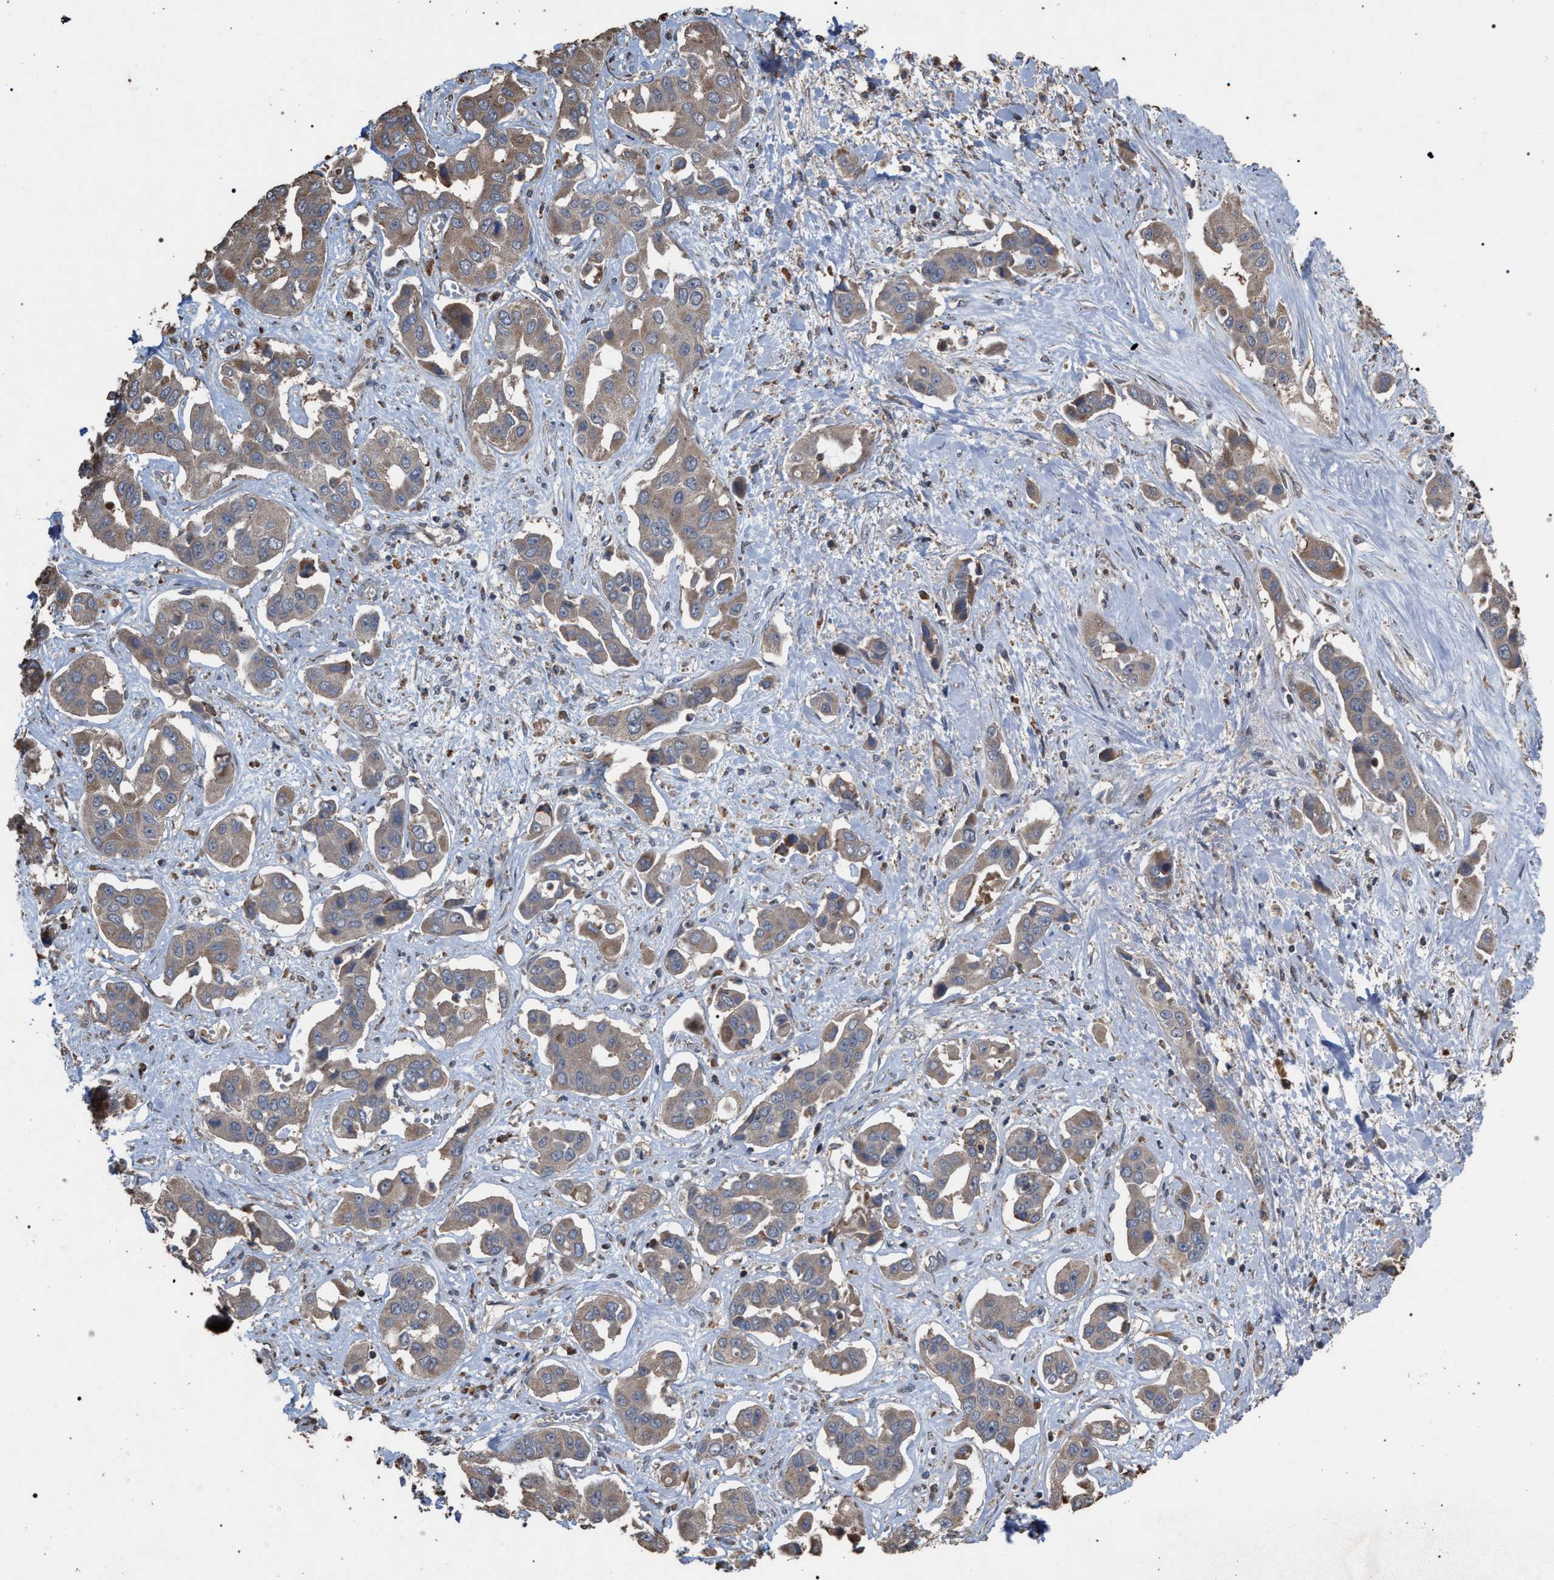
{"staining": {"intensity": "weak", "quantity": ">75%", "location": "cytoplasmic/membranous"}, "tissue": "liver cancer", "cell_type": "Tumor cells", "image_type": "cancer", "snomed": [{"axis": "morphology", "description": "Cholangiocarcinoma"}, {"axis": "topography", "description": "Liver"}], "caption": "A photomicrograph of liver cholangiocarcinoma stained for a protein reveals weak cytoplasmic/membranous brown staining in tumor cells. (Brightfield microscopy of DAB IHC at high magnification).", "gene": "NAA35", "patient": {"sex": "female", "age": 52}}